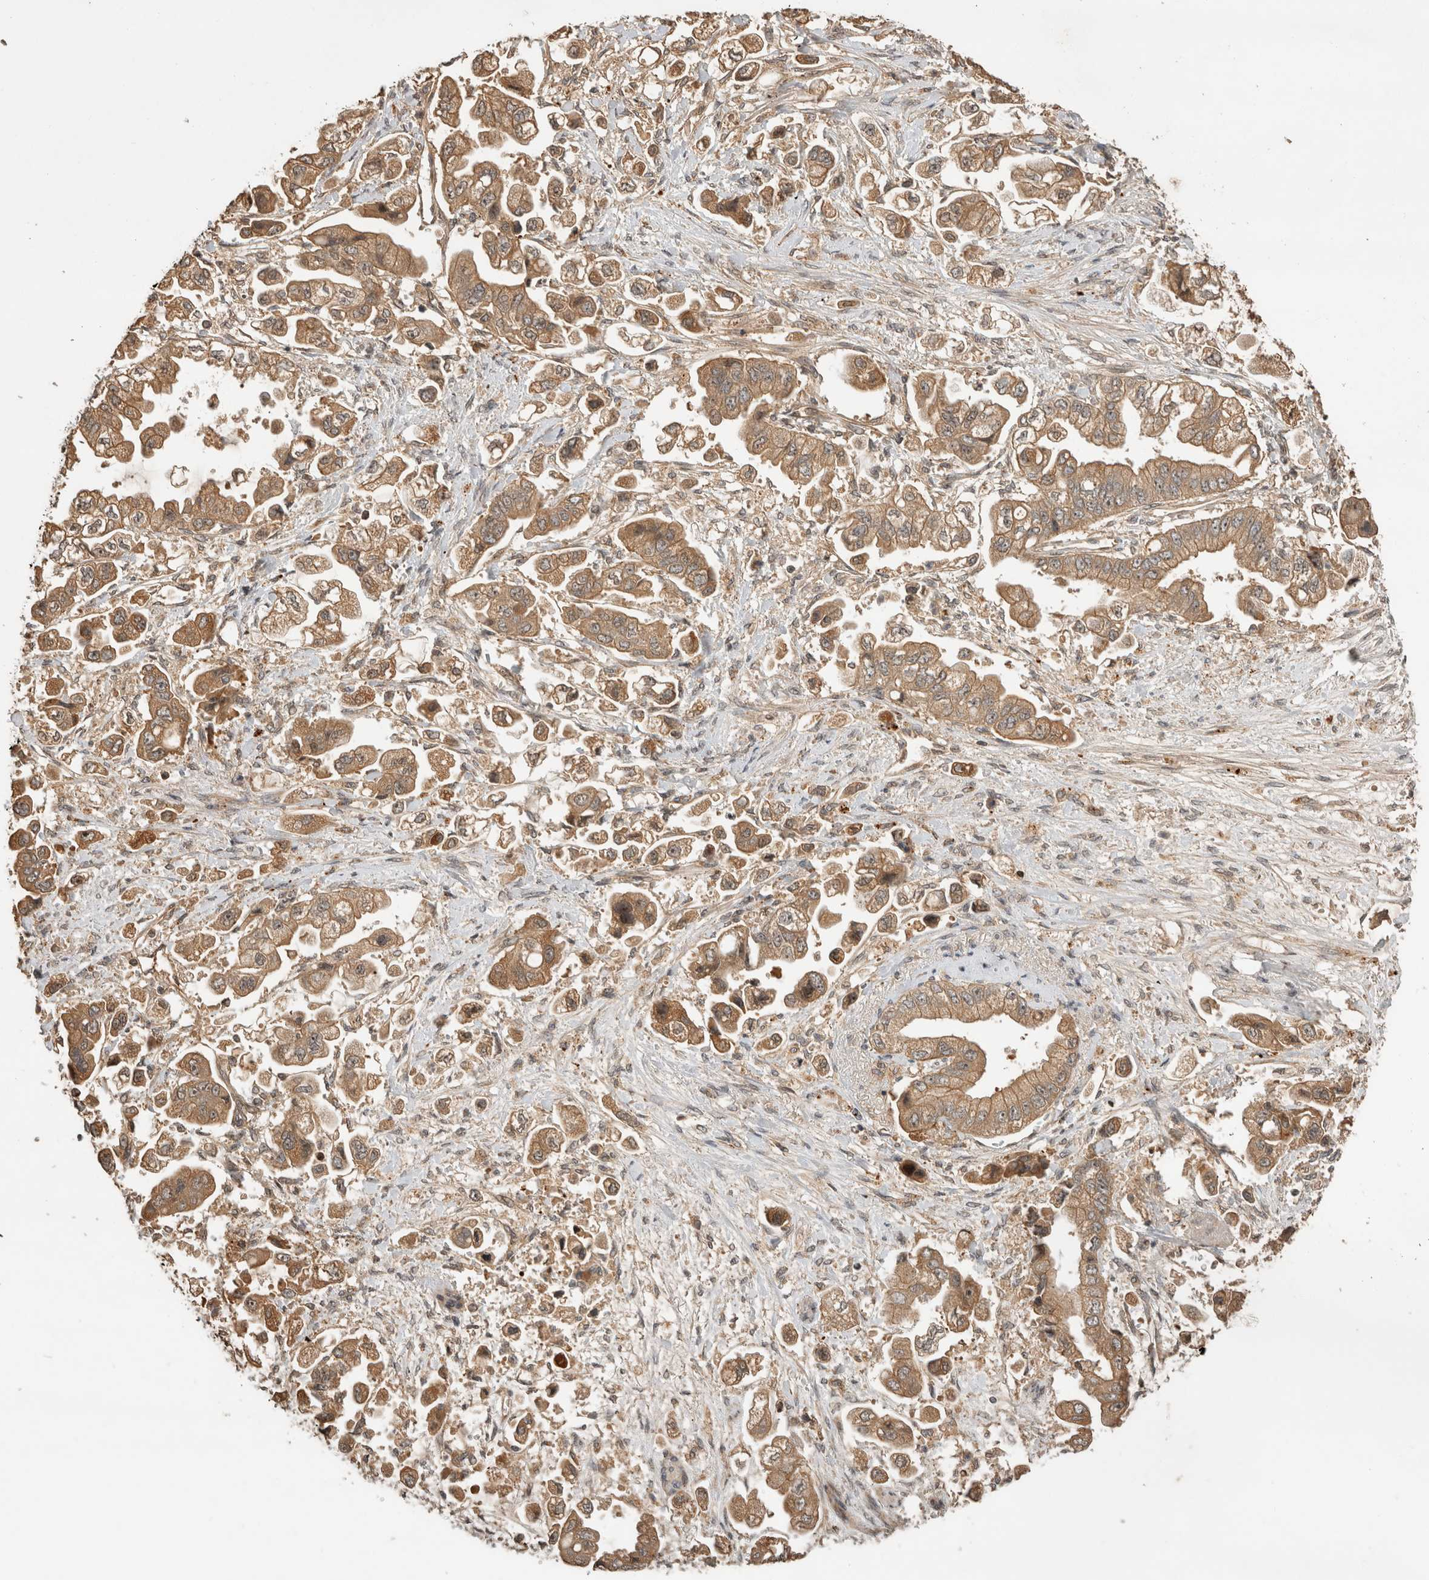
{"staining": {"intensity": "moderate", "quantity": ">75%", "location": "cytoplasmic/membranous"}, "tissue": "stomach cancer", "cell_type": "Tumor cells", "image_type": "cancer", "snomed": [{"axis": "morphology", "description": "Adenocarcinoma, NOS"}, {"axis": "topography", "description": "Stomach"}], "caption": "Human stomach adenocarcinoma stained for a protein (brown) reveals moderate cytoplasmic/membranous positive positivity in about >75% of tumor cells.", "gene": "PITPNC1", "patient": {"sex": "male", "age": 62}}